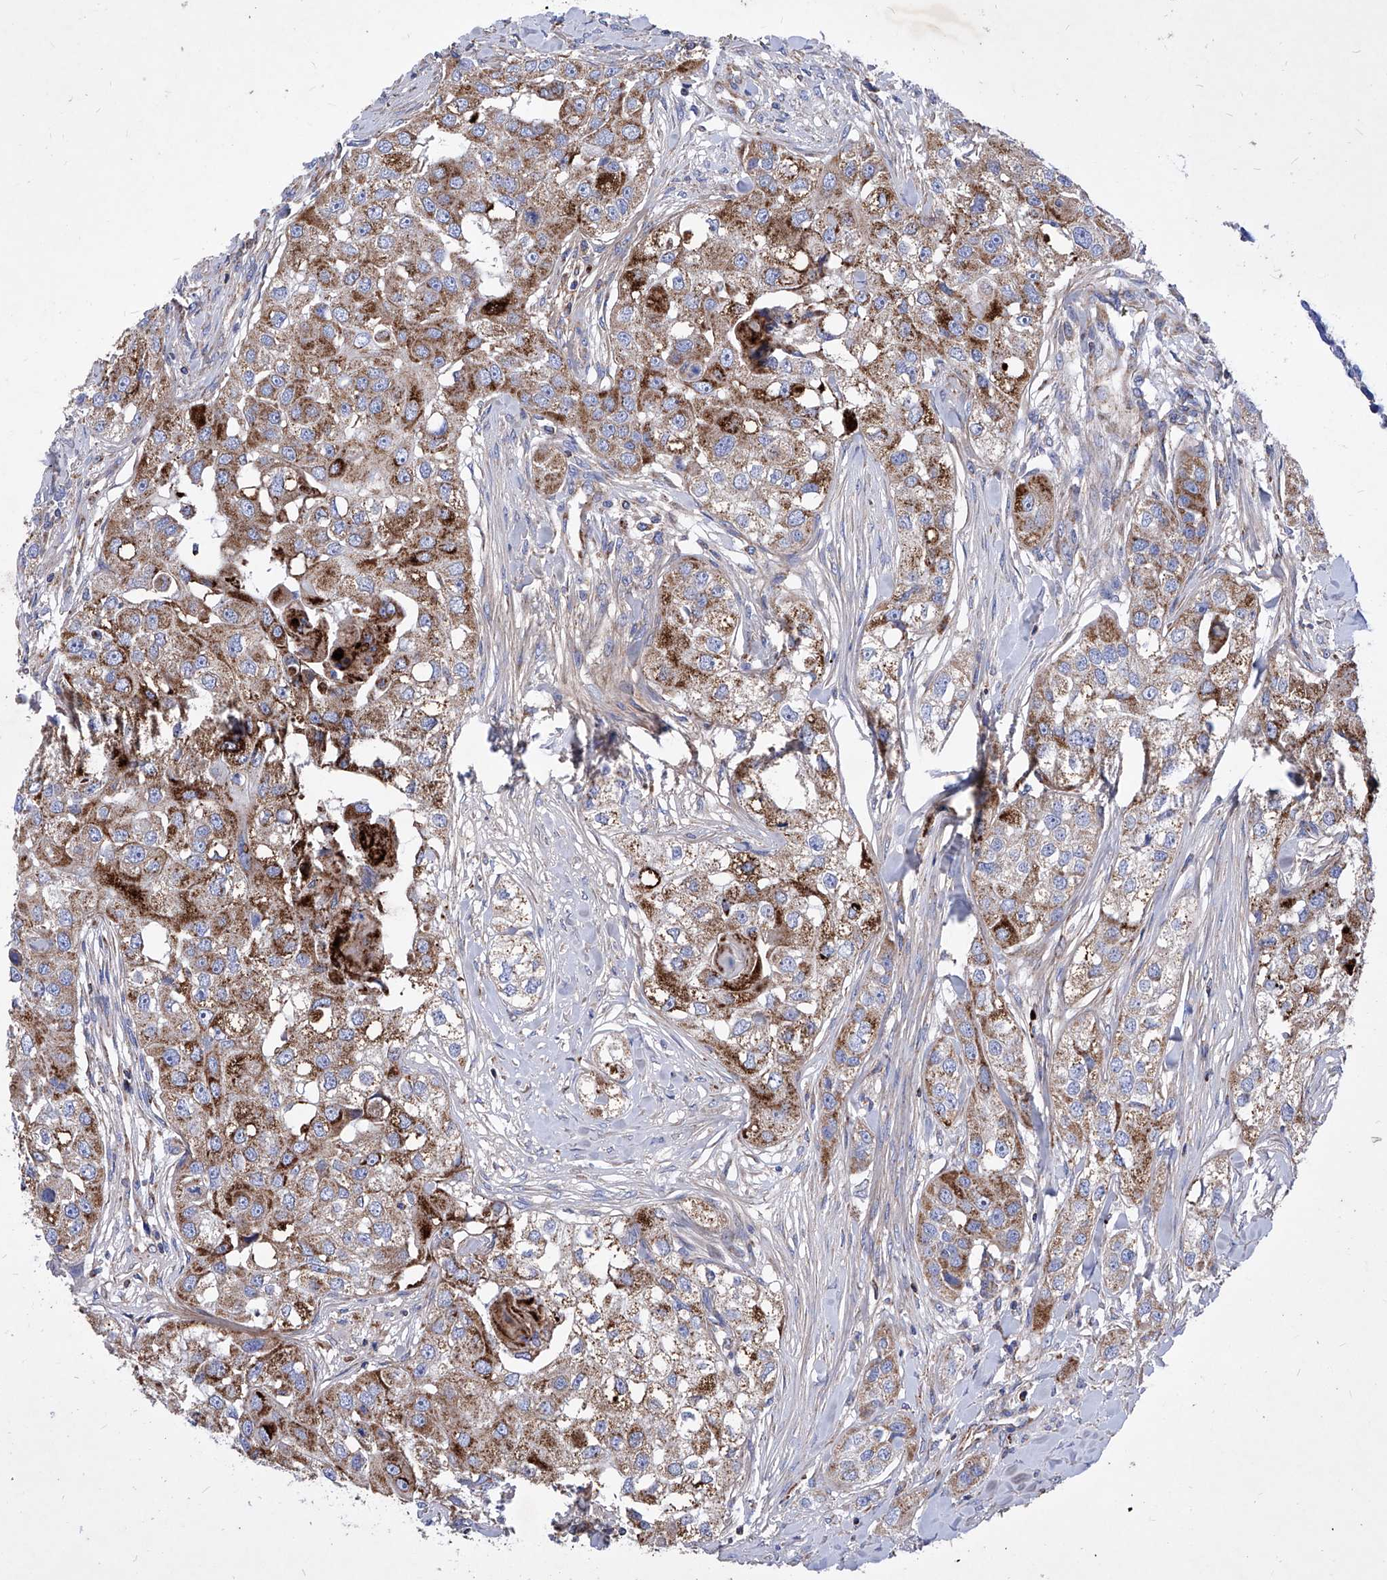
{"staining": {"intensity": "moderate", "quantity": ">75%", "location": "cytoplasmic/membranous"}, "tissue": "head and neck cancer", "cell_type": "Tumor cells", "image_type": "cancer", "snomed": [{"axis": "morphology", "description": "Normal tissue, NOS"}, {"axis": "morphology", "description": "Squamous cell carcinoma, NOS"}, {"axis": "topography", "description": "Skeletal muscle"}, {"axis": "topography", "description": "Head-Neck"}], "caption": "Human head and neck cancer stained with a brown dye displays moderate cytoplasmic/membranous positive expression in approximately >75% of tumor cells.", "gene": "HRNR", "patient": {"sex": "male", "age": 51}}